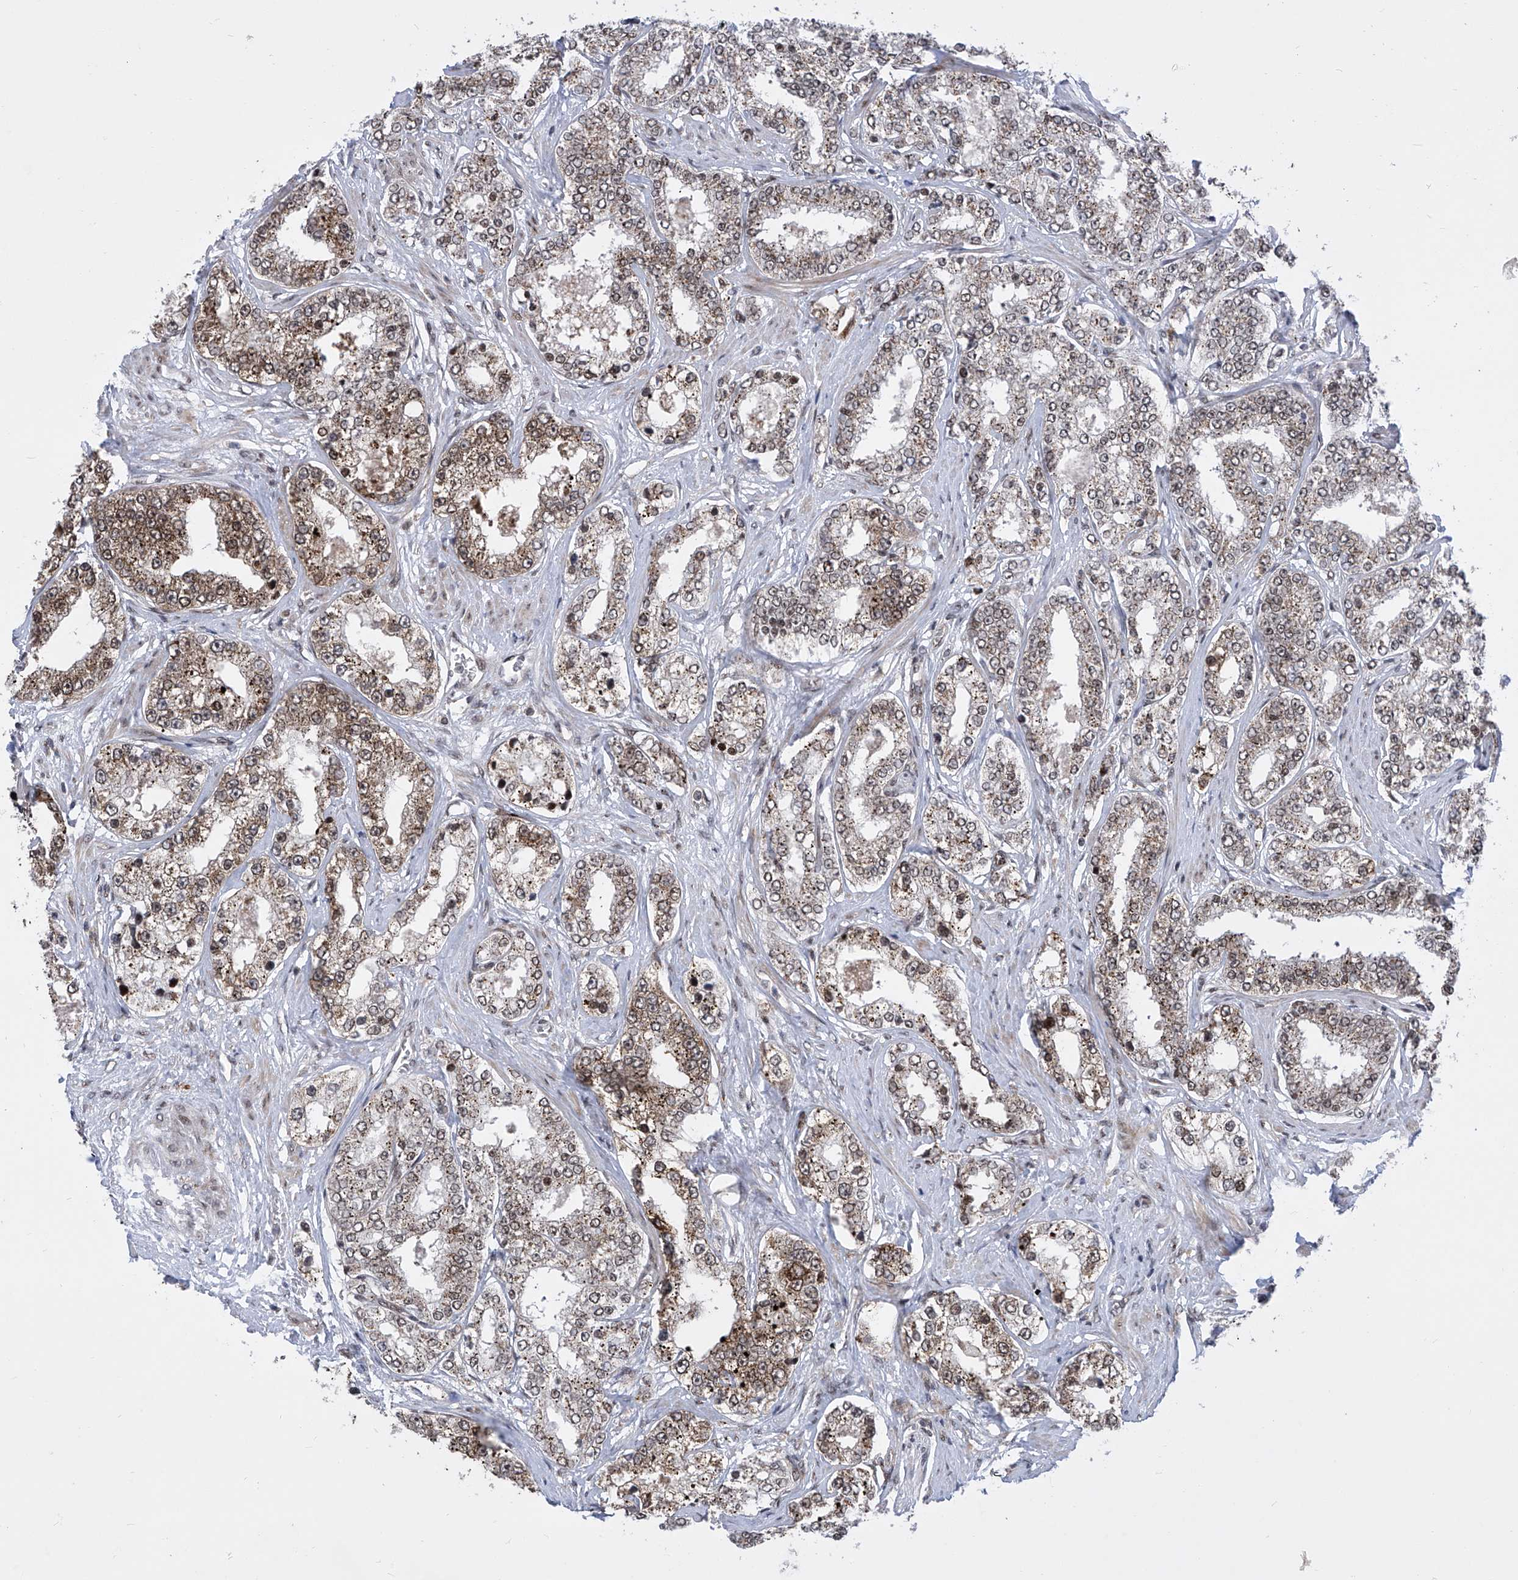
{"staining": {"intensity": "moderate", "quantity": "25%-75%", "location": "cytoplasmic/membranous,nuclear"}, "tissue": "prostate cancer", "cell_type": "Tumor cells", "image_type": "cancer", "snomed": [{"axis": "morphology", "description": "Normal tissue, NOS"}, {"axis": "morphology", "description": "Adenocarcinoma, High grade"}, {"axis": "topography", "description": "Prostate"}], "caption": "Tumor cells reveal medium levels of moderate cytoplasmic/membranous and nuclear positivity in approximately 25%-75% of cells in human prostate cancer.", "gene": "CEP290", "patient": {"sex": "male", "age": 83}}